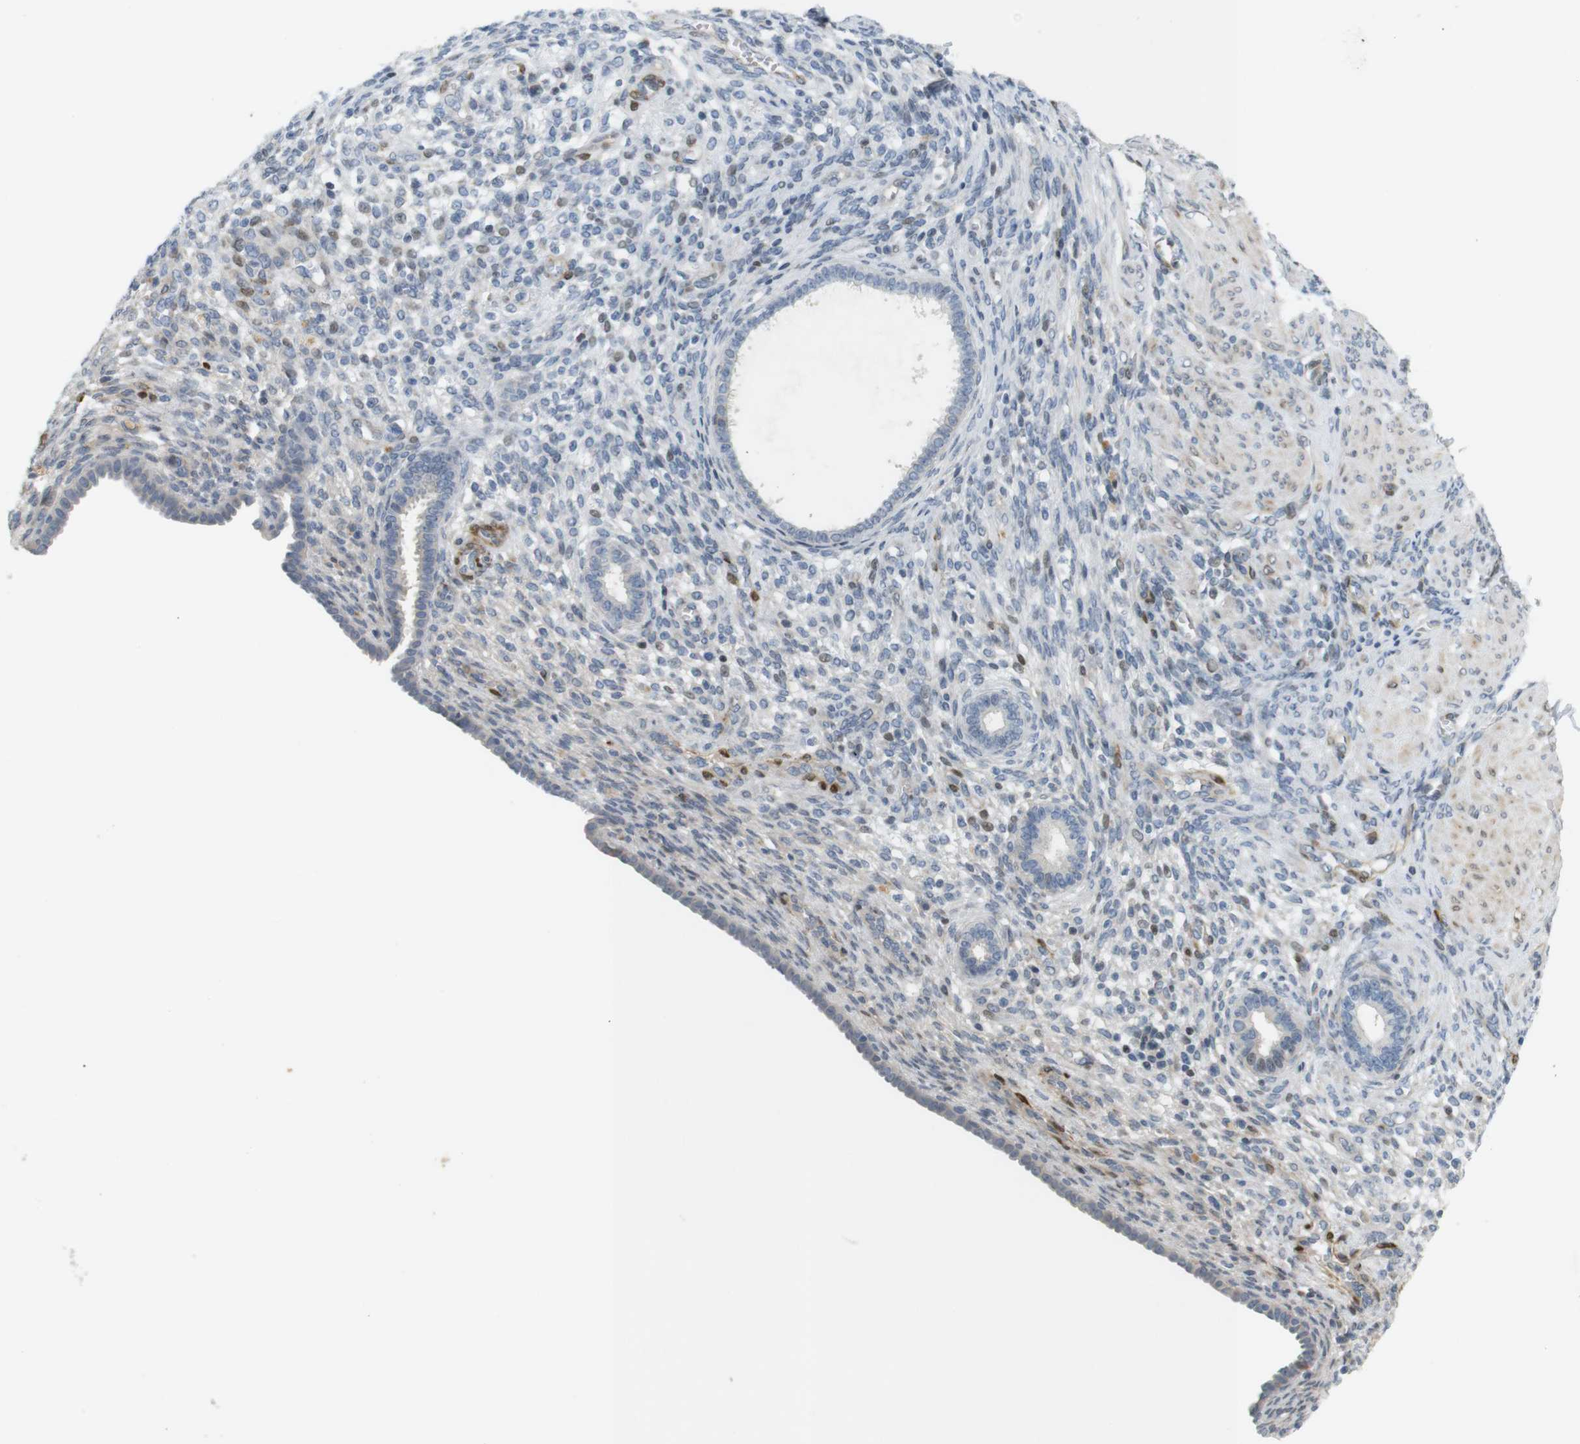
{"staining": {"intensity": "negative", "quantity": "none", "location": "none"}, "tissue": "endometrium", "cell_type": "Cells in endometrial stroma", "image_type": "normal", "snomed": [{"axis": "morphology", "description": "Normal tissue, NOS"}, {"axis": "topography", "description": "Endometrium"}], "caption": "Histopathology image shows no significant protein positivity in cells in endometrial stroma of unremarkable endometrium. The staining is performed using DAB (3,3'-diaminobenzidine) brown chromogen with nuclei counter-stained in using hematoxylin.", "gene": "PPP1R14A", "patient": {"sex": "female", "age": 72}}